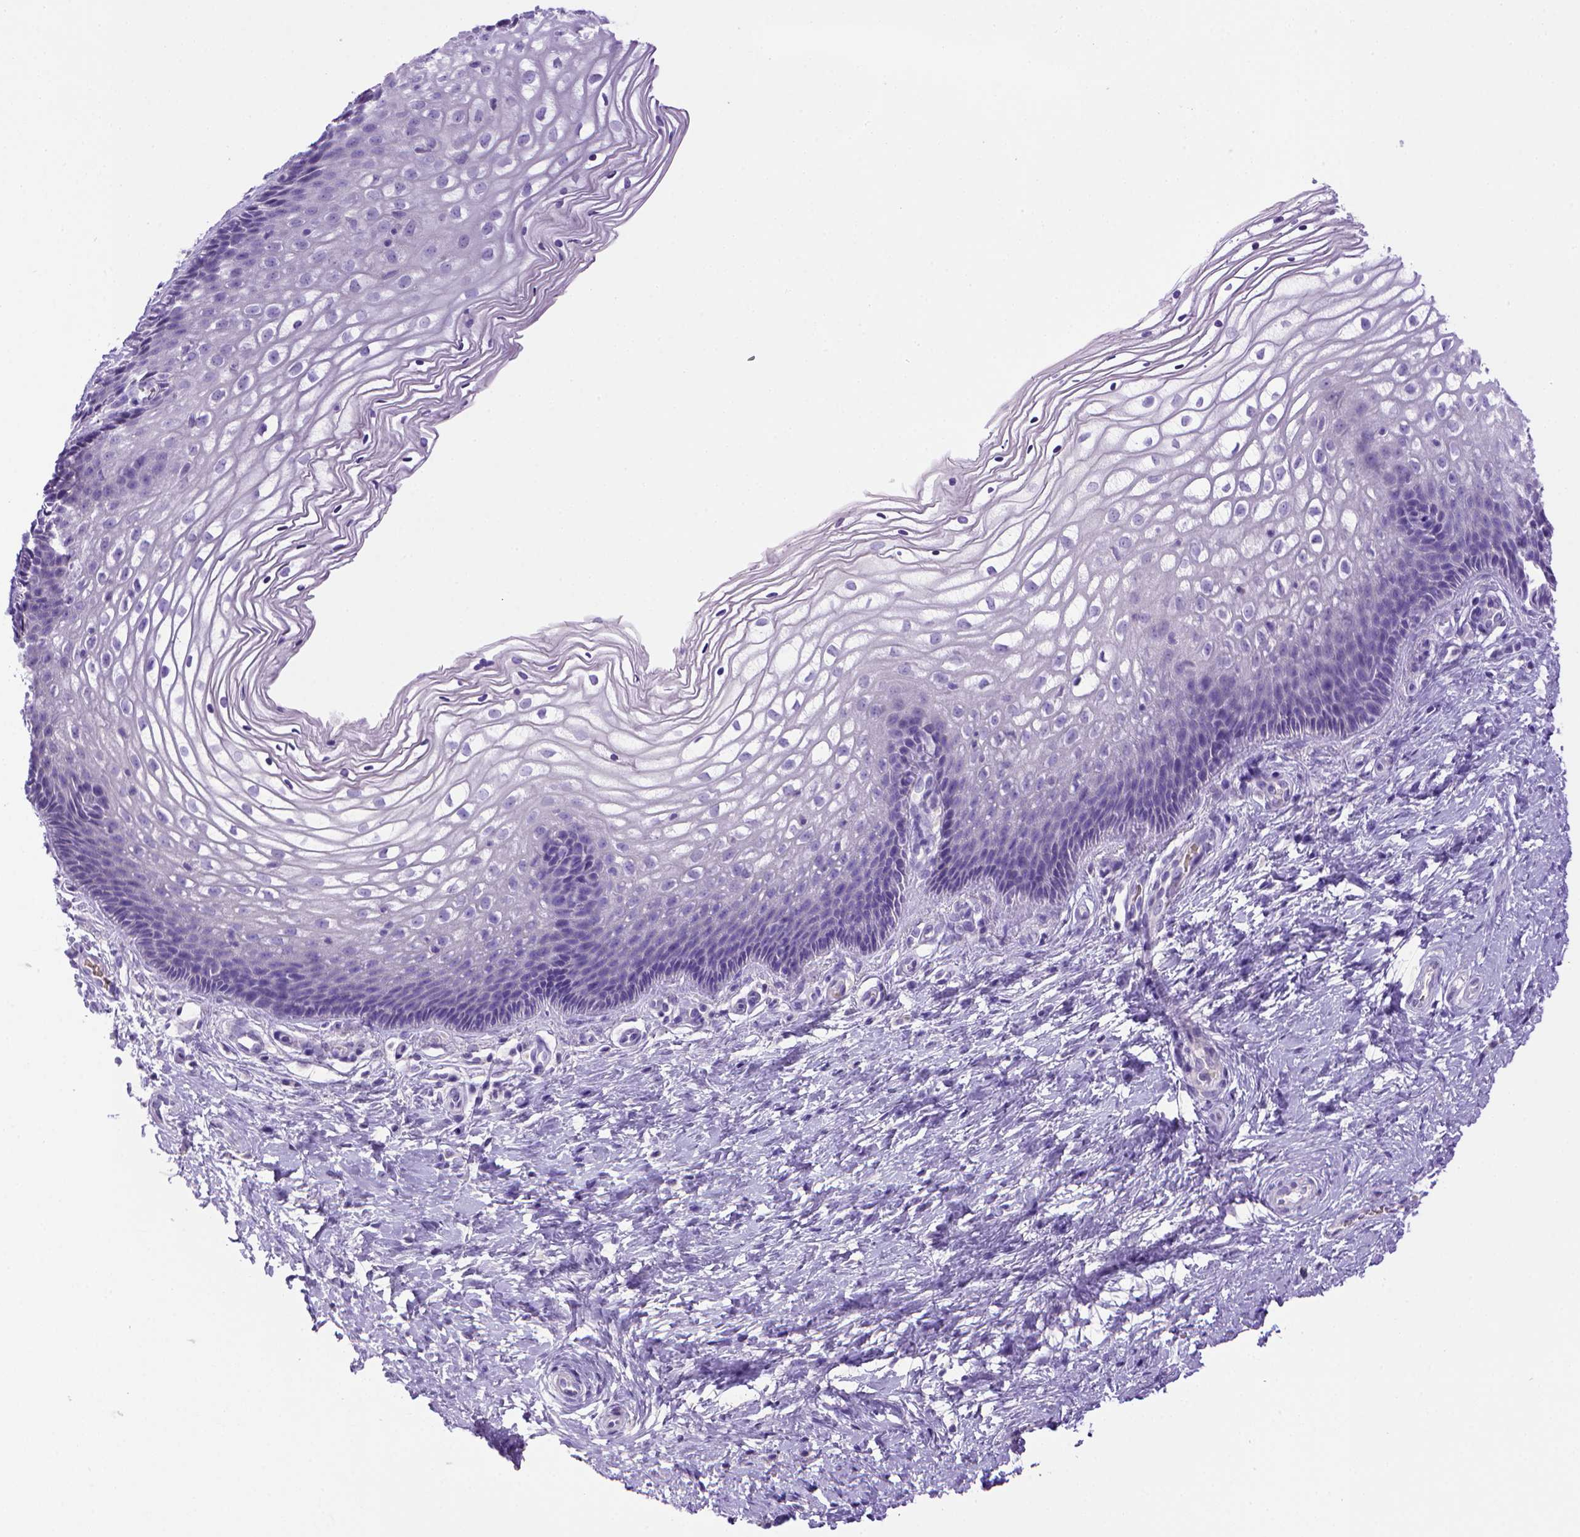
{"staining": {"intensity": "negative", "quantity": "none", "location": "none"}, "tissue": "cervix", "cell_type": "Glandular cells", "image_type": "normal", "snomed": [{"axis": "morphology", "description": "Normal tissue, NOS"}, {"axis": "topography", "description": "Cervix"}], "caption": "The histopathology image exhibits no staining of glandular cells in unremarkable cervix.", "gene": "BAAT", "patient": {"sex": "female", "age": 34}}